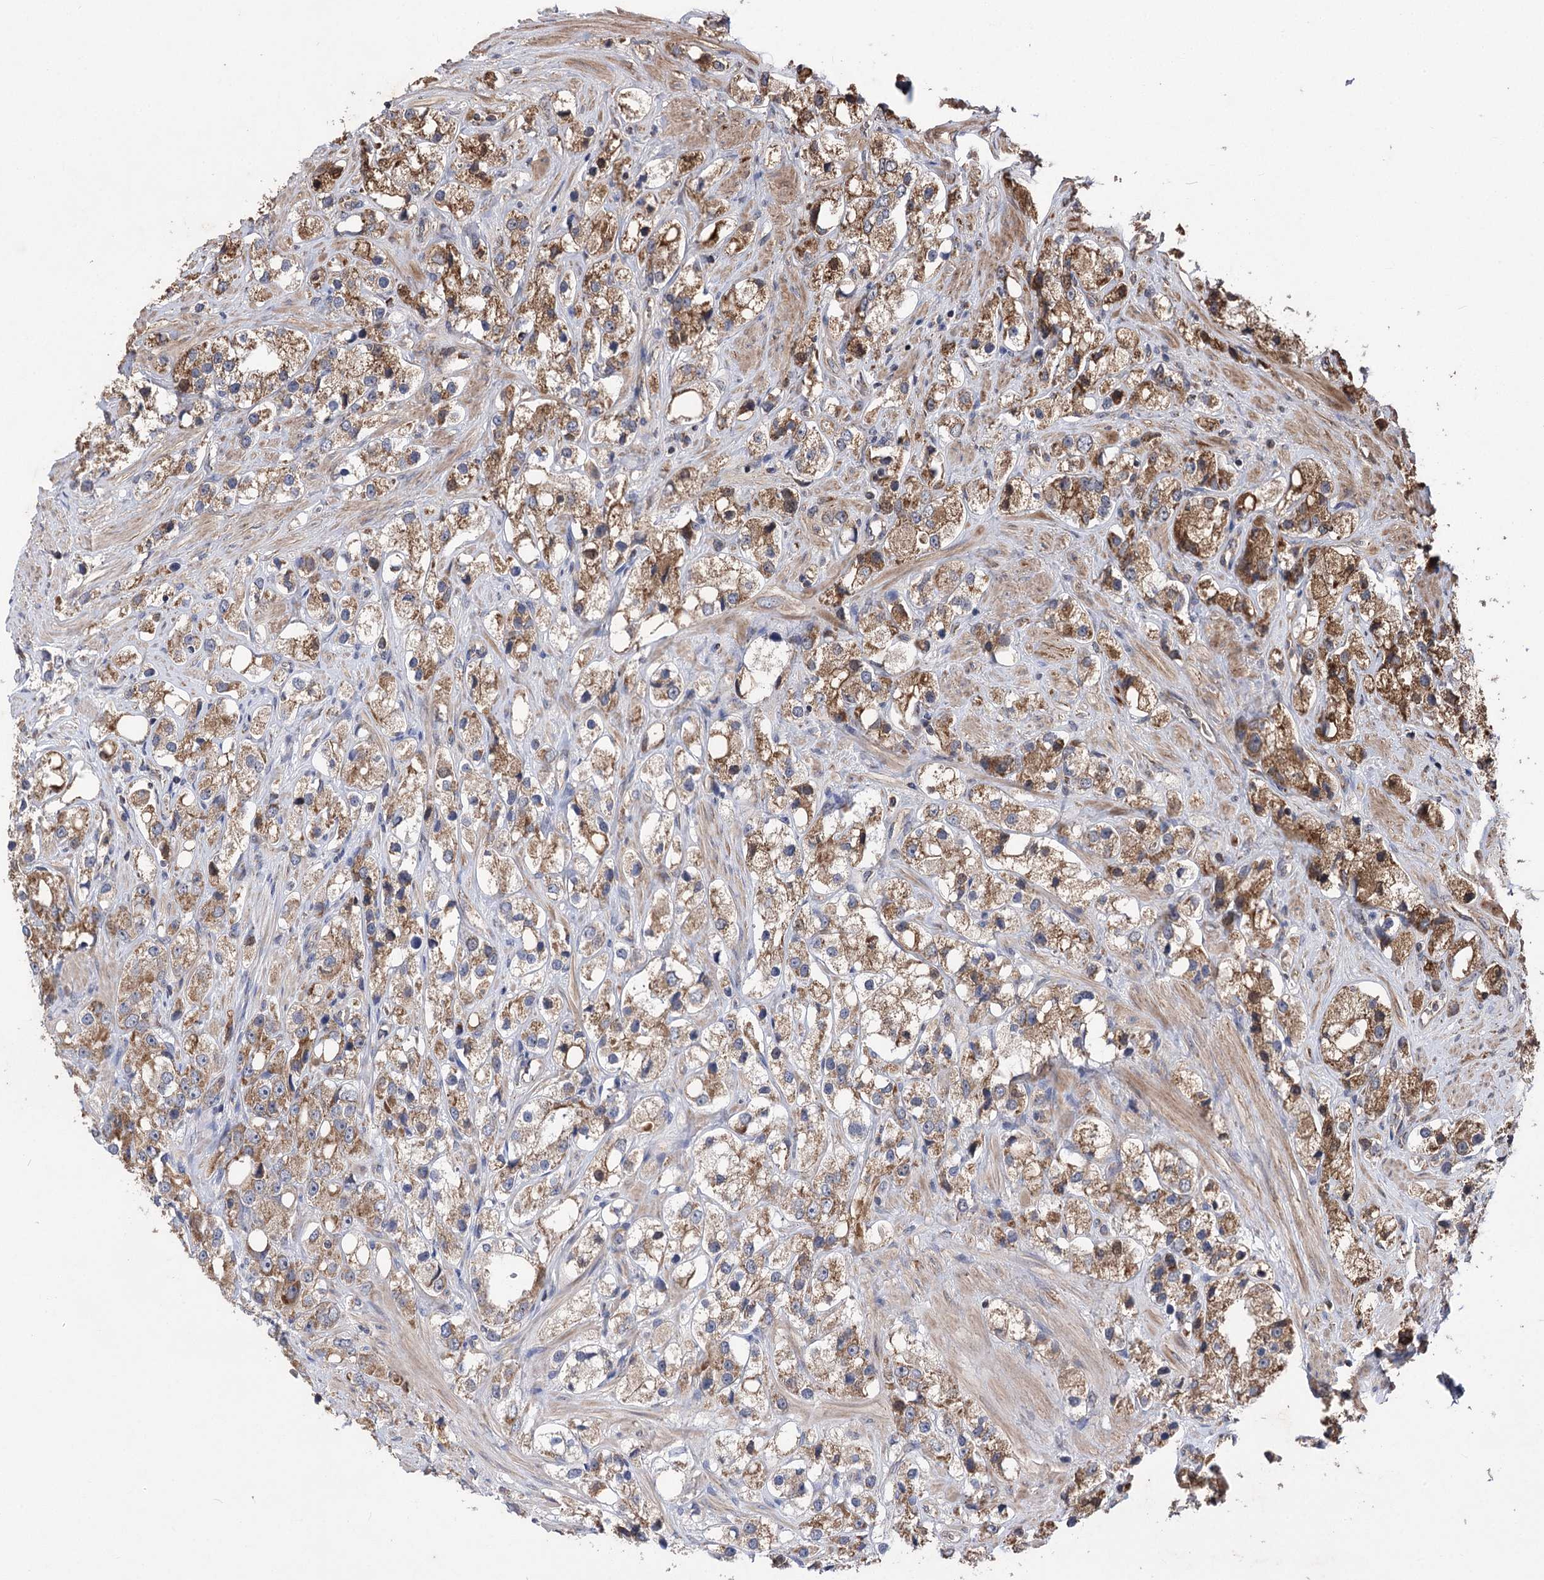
{"staining": {"intensity": "strong", "quantity": "25%-75%", "location": "cytoplasmic/membranous"}, "tissue": "prostate cancer", "cell_type": "Tumor cells", "image_type": "cancer", "snomed": [{"axis": "morphology", "description": "Adenocarcinoma, NOS"}, {"axis": "topography", "description": "Prostate"}], "caption": "A photomicrograph of human adenocarcinoma (prostate) stained for a protein exhibits strong cytoplasmic/membranous brown staining in tumor cells.", "gene": "RASSF3", "patient": {"sex": "male", "age": 79}}